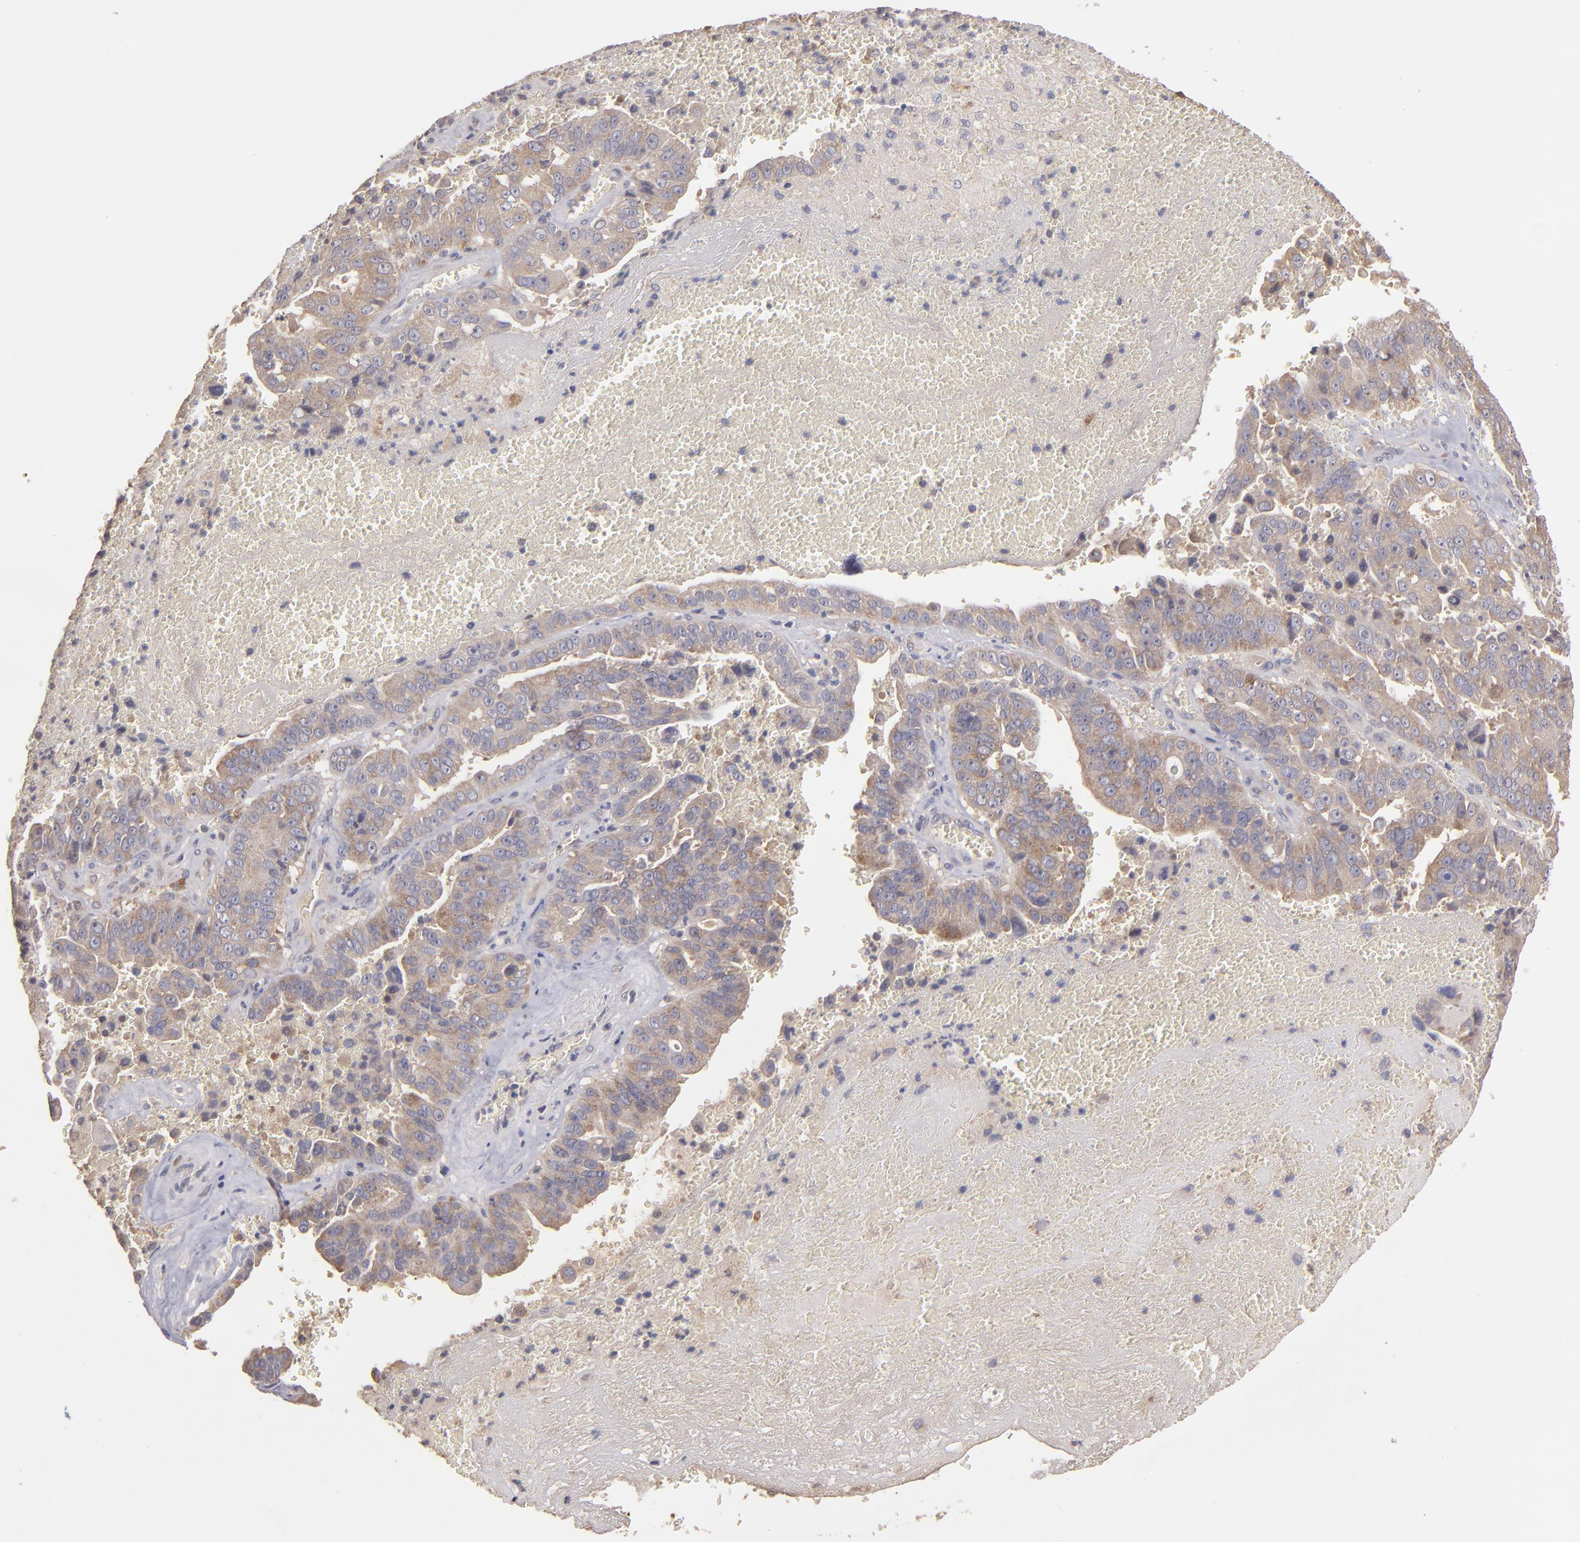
{"staining": {"intensity": "weak", "quantity": ">75%", "location": "cytoplasmic/membranous"}, "tissue": "liver cancer", "cell_type": "Tumor cells", "image_type": "cancer", "snomed": [{"axis": "morphology", "description": "Cholangiocarcinoma"}, {"axis": "topography", "description": "Liver"}], "caption": "IHC of human liver cancer (cholangiocarcinoma) shows low levels of weak cytoplasmic/membranous expression in approximately >75% of tumor cells.", "gene": "UPF3B", "patient": {"sex": "female", "age": 79}}